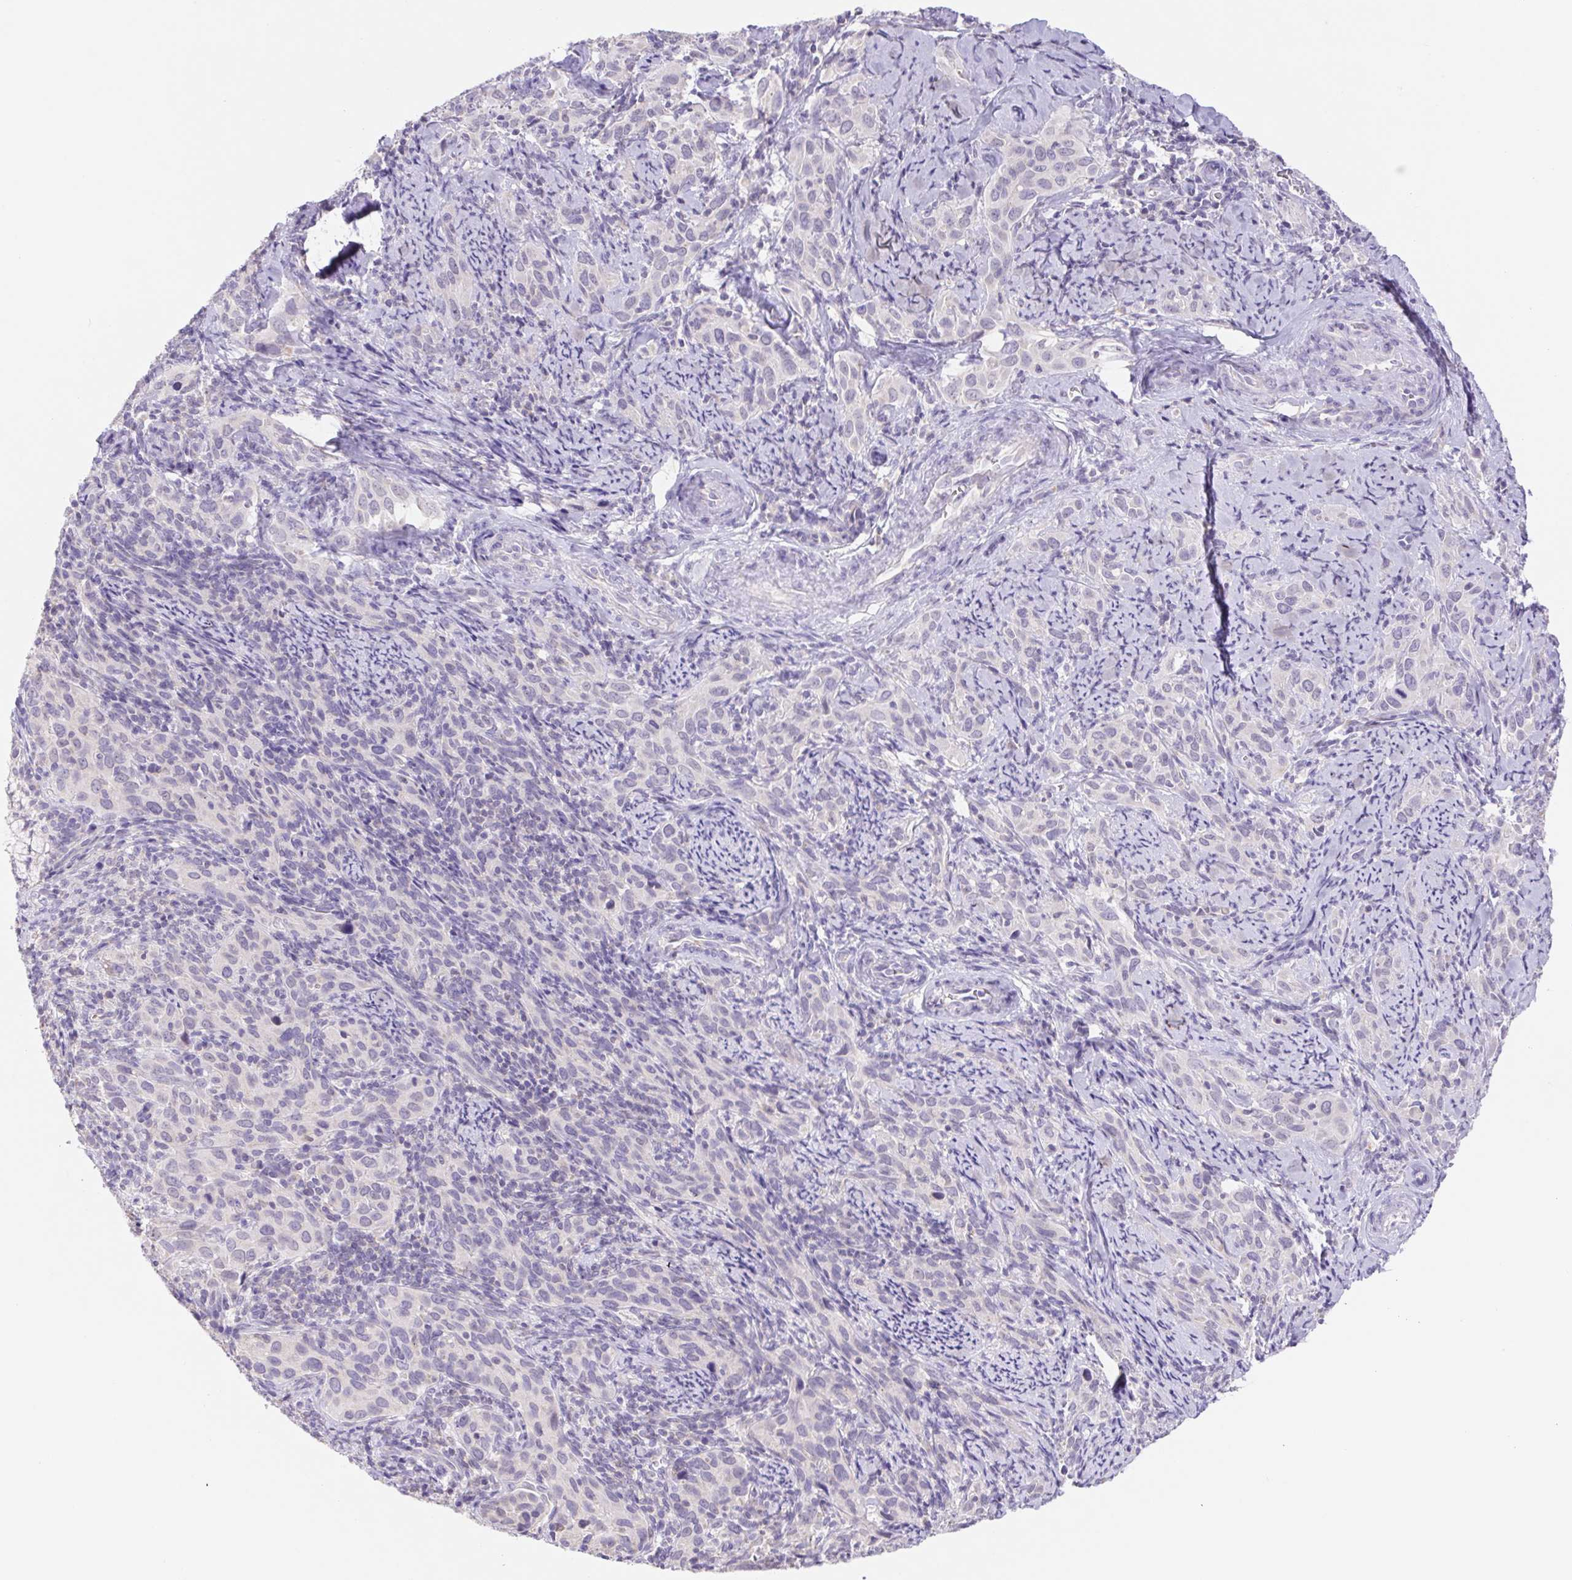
{"staining": {"intensity": "negative", "quantity": "none", "location": "none"}, "tissue": "cervical cancer", "cell_type": "Tumor cells", "image_type": "cancer", "snomed": [{"axis": "morphology", "description": "Squamous cell carcinoma, NOS"}, {"axis": "topography", "description": "Cervix"}], "caption": "High power microscopy micrograph of an immunohistochemistry (IHC) image of squamous cell carcinoma (cervical), revealing no significant positivity in tumor cells.", "gene": "FKBP6", "patient": {"sex": "female", "age": 51}}